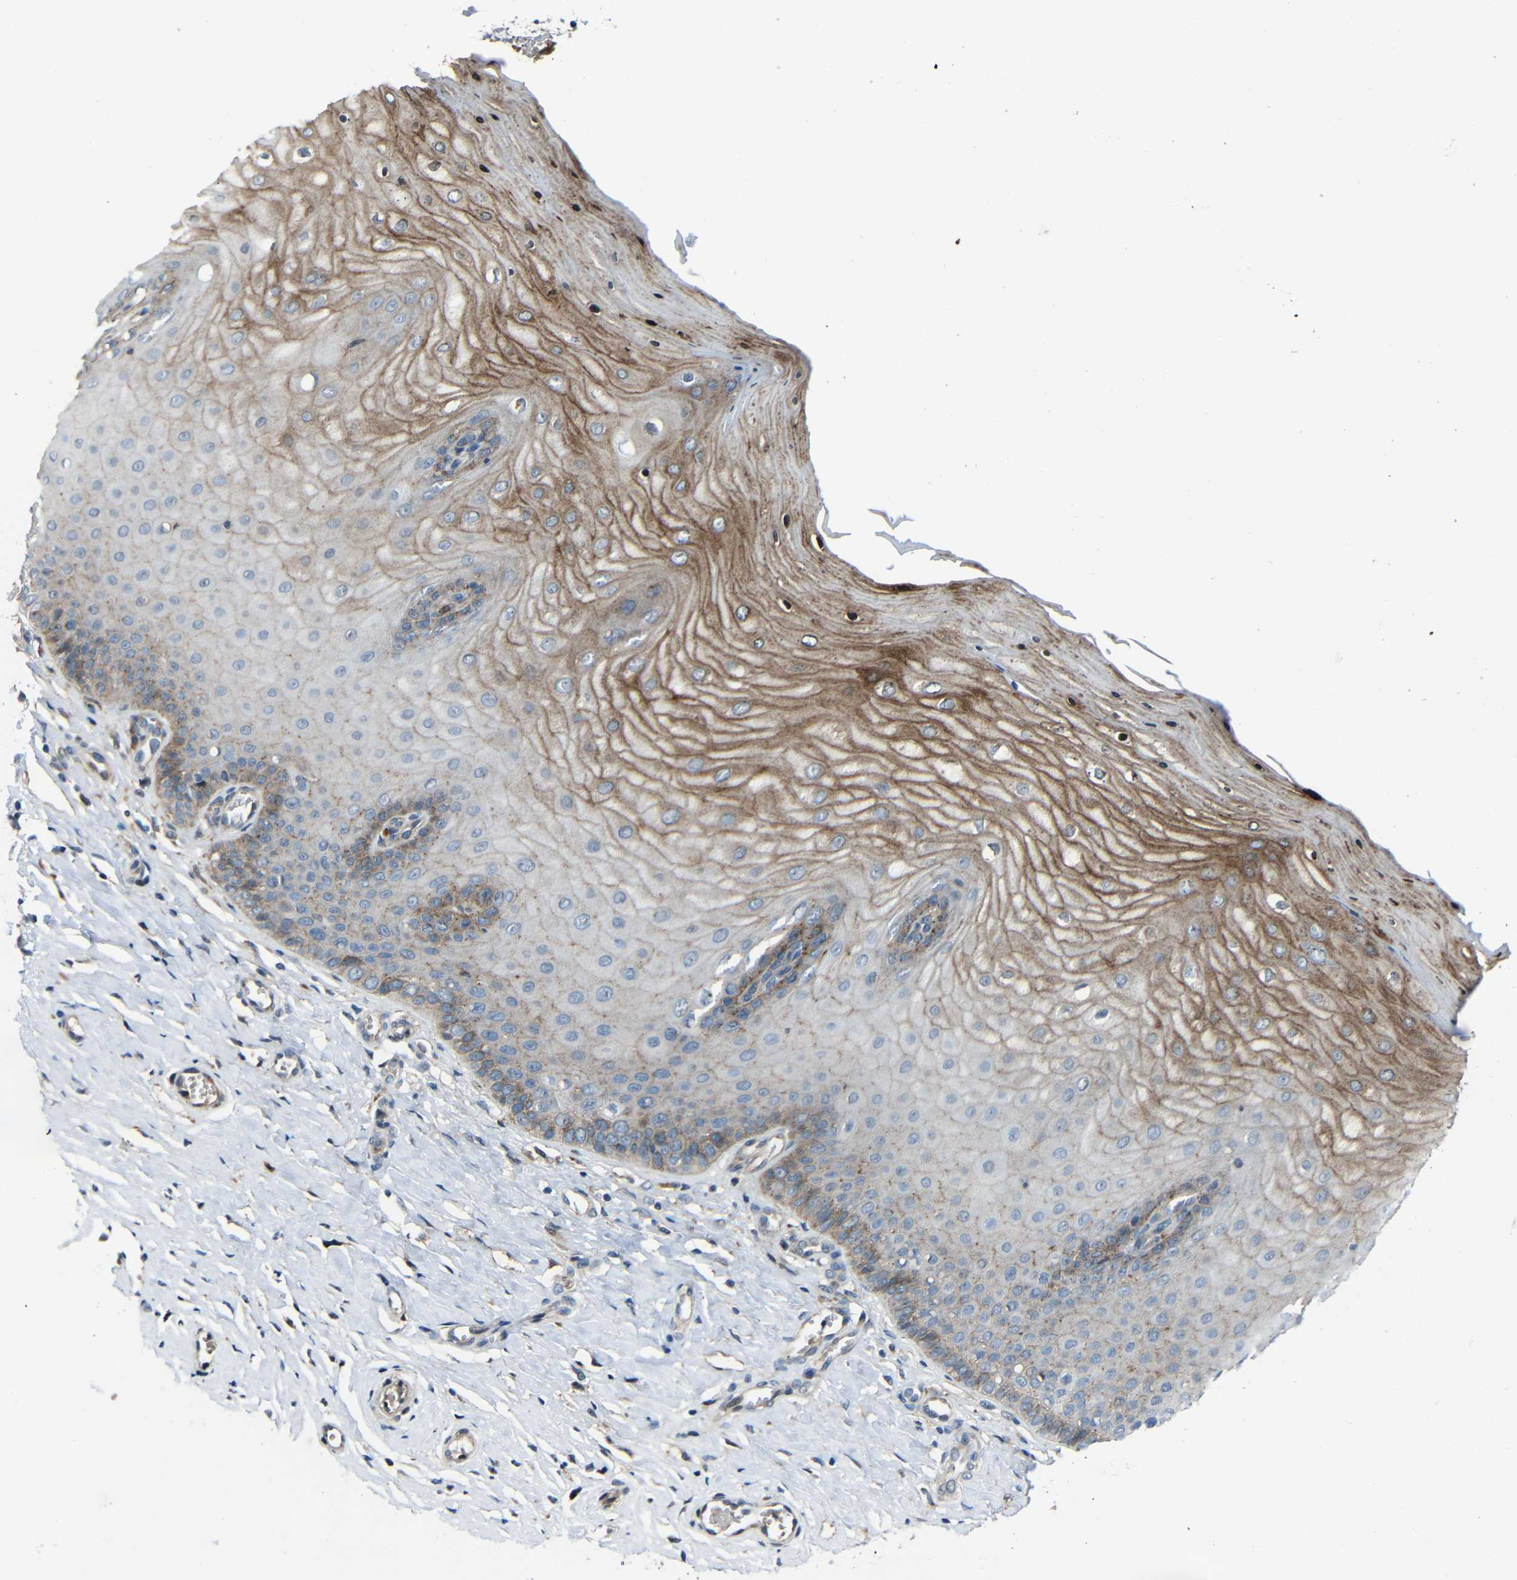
{"staining": {"intensity": "moderate", "quantity": ">75%", "location": "cytoplasmic/membranous"}, "tissue": "cervix", "cell_type": "Glandular cells", "image_type": "normal", "snomed": [{"axis": "morphology", "description": "Normal tissue, NOS"}, {"axis": "topography", "description": "Cervix"}], "caption": "Immunohistochemical staining of normal cervix demonstrates >75% levels of moderate cytoplasmic/membranous protein expression in approximately >75% of glandular cells. (Stains: DAB (3,3'-diaminobenzidine) in brown, nuclei in blue, Microscopy: brightfield microscopy at high magnification).", "gene": "DNAJC5", "patient": {"sex": "female", "age": 55}}